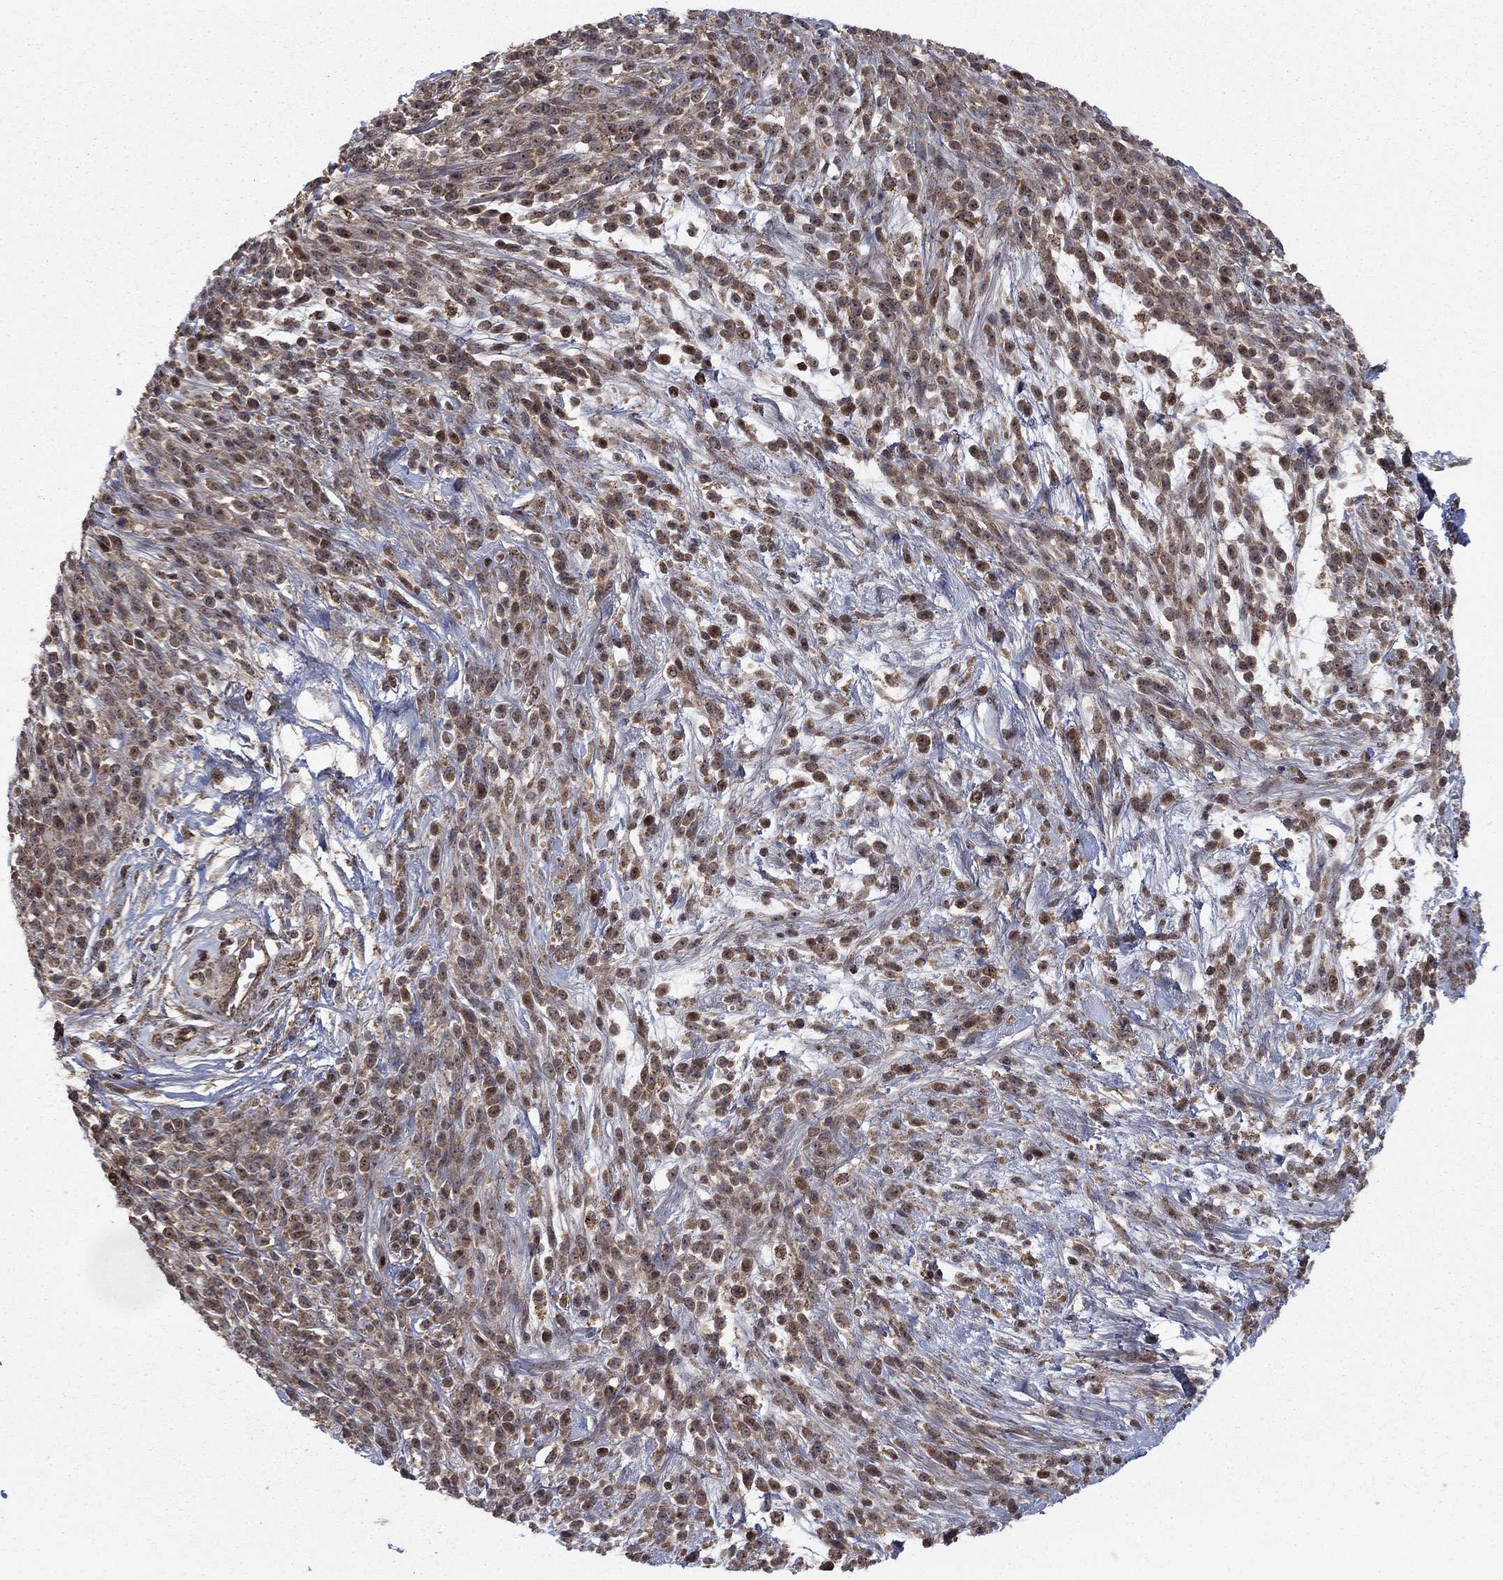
{"staining": {"intensity": "weak", "quantity": "25%-75%", "location": "cytoplasmic/membranous"}, "tissue": "melanoma", "cell_type": "Tumor cells", "image_type": "cancer", "snomed": [{"axis": "morphology", "description": "Malignant melanoma, NOS"}, {"axis": "topography", "description": "Skin"}, {"axis": "topography", "description": "Skin of trunk"}], "caption": "Melanoma tissue shows weak cytoplasmic/membranous positivity in approximately 25%-75% of tumor cells, visualized by immunohistochemistry. The staining was performed using DAB, with brown indicating positive protein expression. Nuclei are stained blue with hematoxylin.", "gene": "IFI35", "patient": {"sex": "male", "age": 74}}